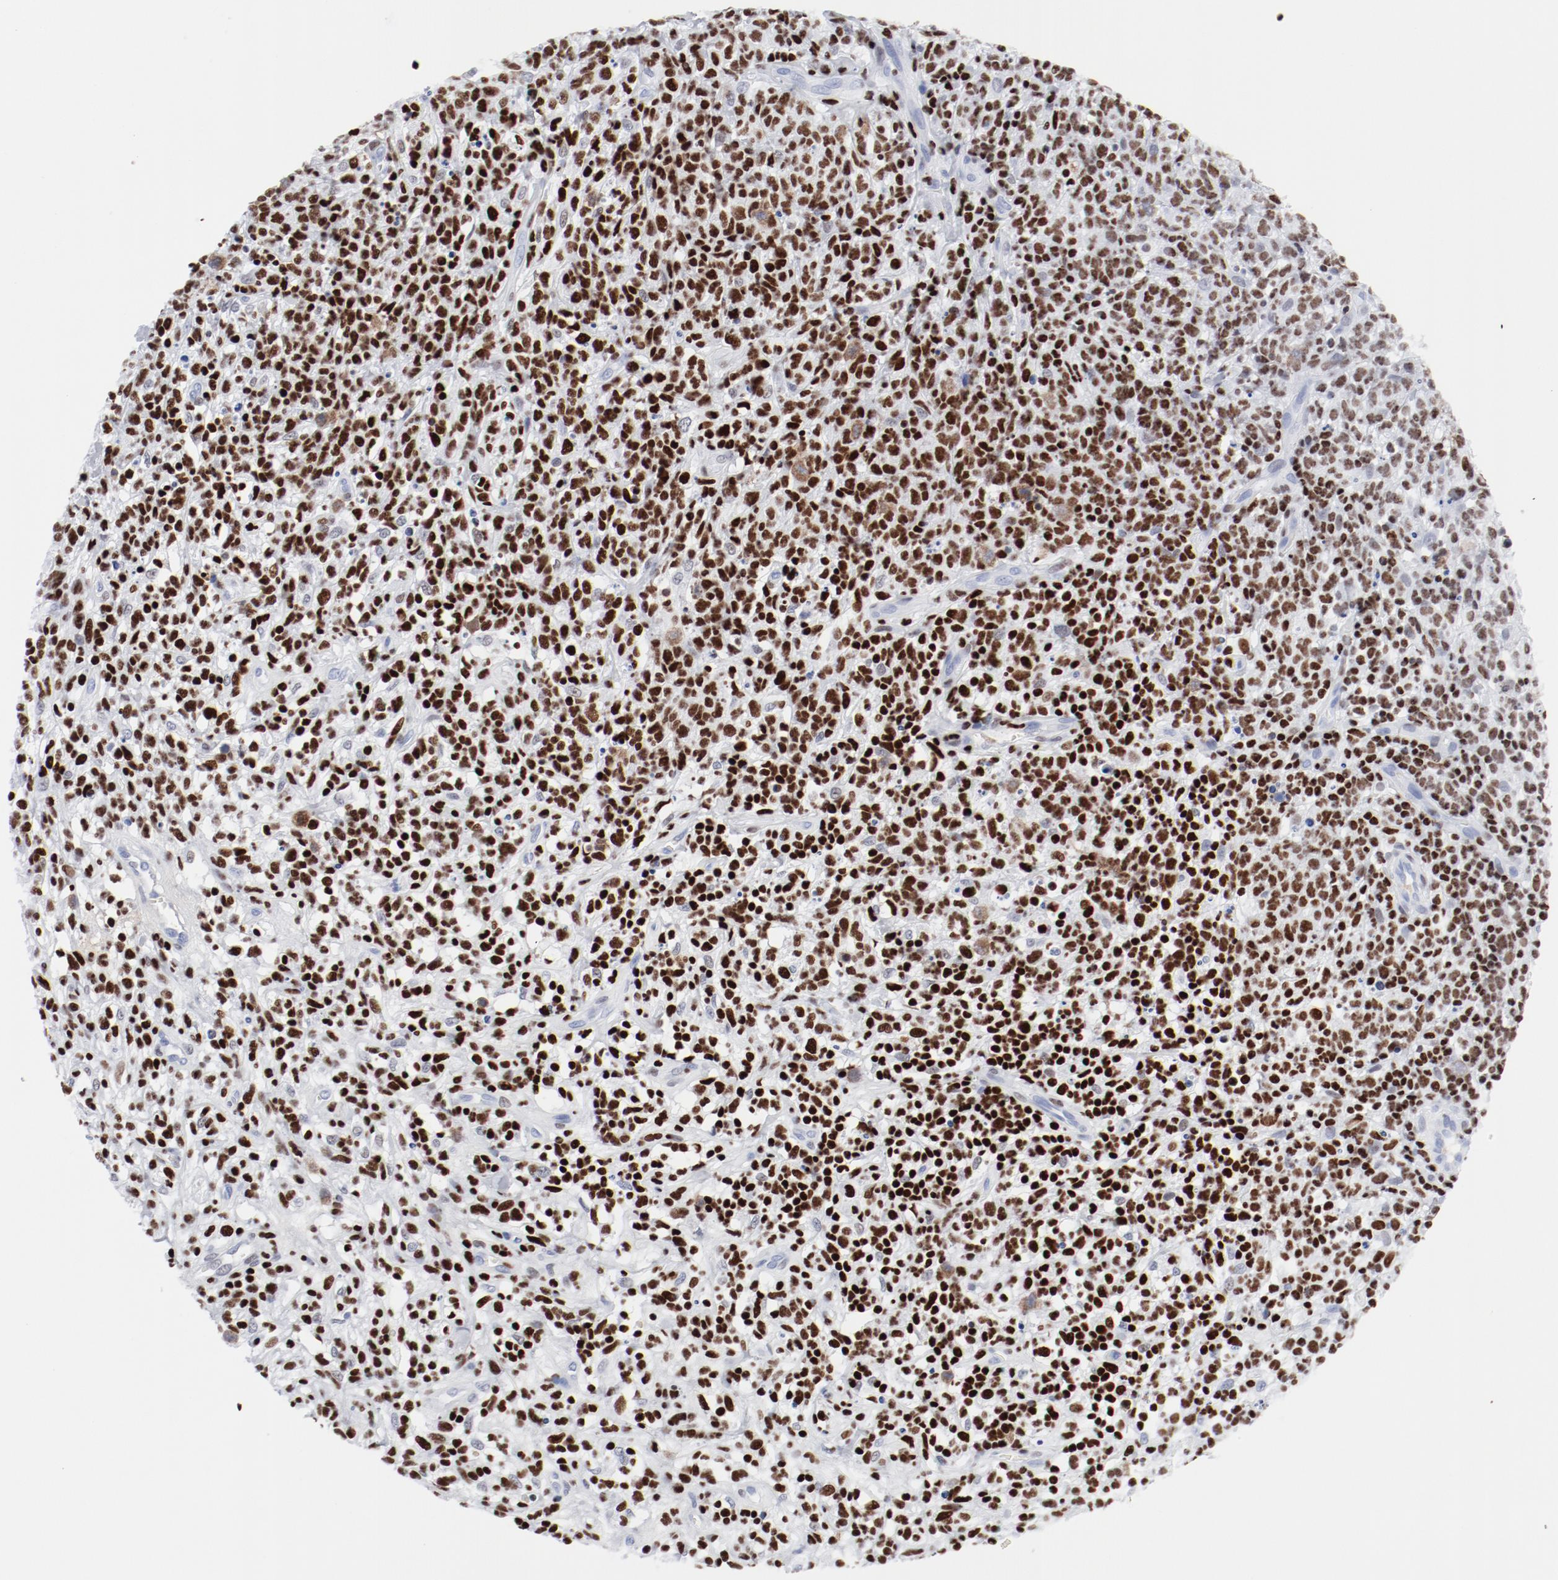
{"staining": {"intensity": "strong", "quantity": ">75%", "location": "nuclear"}, "tissue": "lymphoma", "cell_type": "Tumor cells", "image_type": "cancer", "snomed": [{"axis": "morphology", "description": "Malignant lymphoma, non-Hodgkin's type, High grade"}, {"axis": "topography", "description": "Lymph node"}], "caption": "Immunohistochemistry (IHC) micrograph of neoplastic tissue: human lymphoma stained using IHC displays high levels of strong protein expression localized specifically in the nuclear of tumor cells, appearing as a nuclear brown color.", "gene": "SMARCC2", "patient": {"sex": "female", "age": 73}}